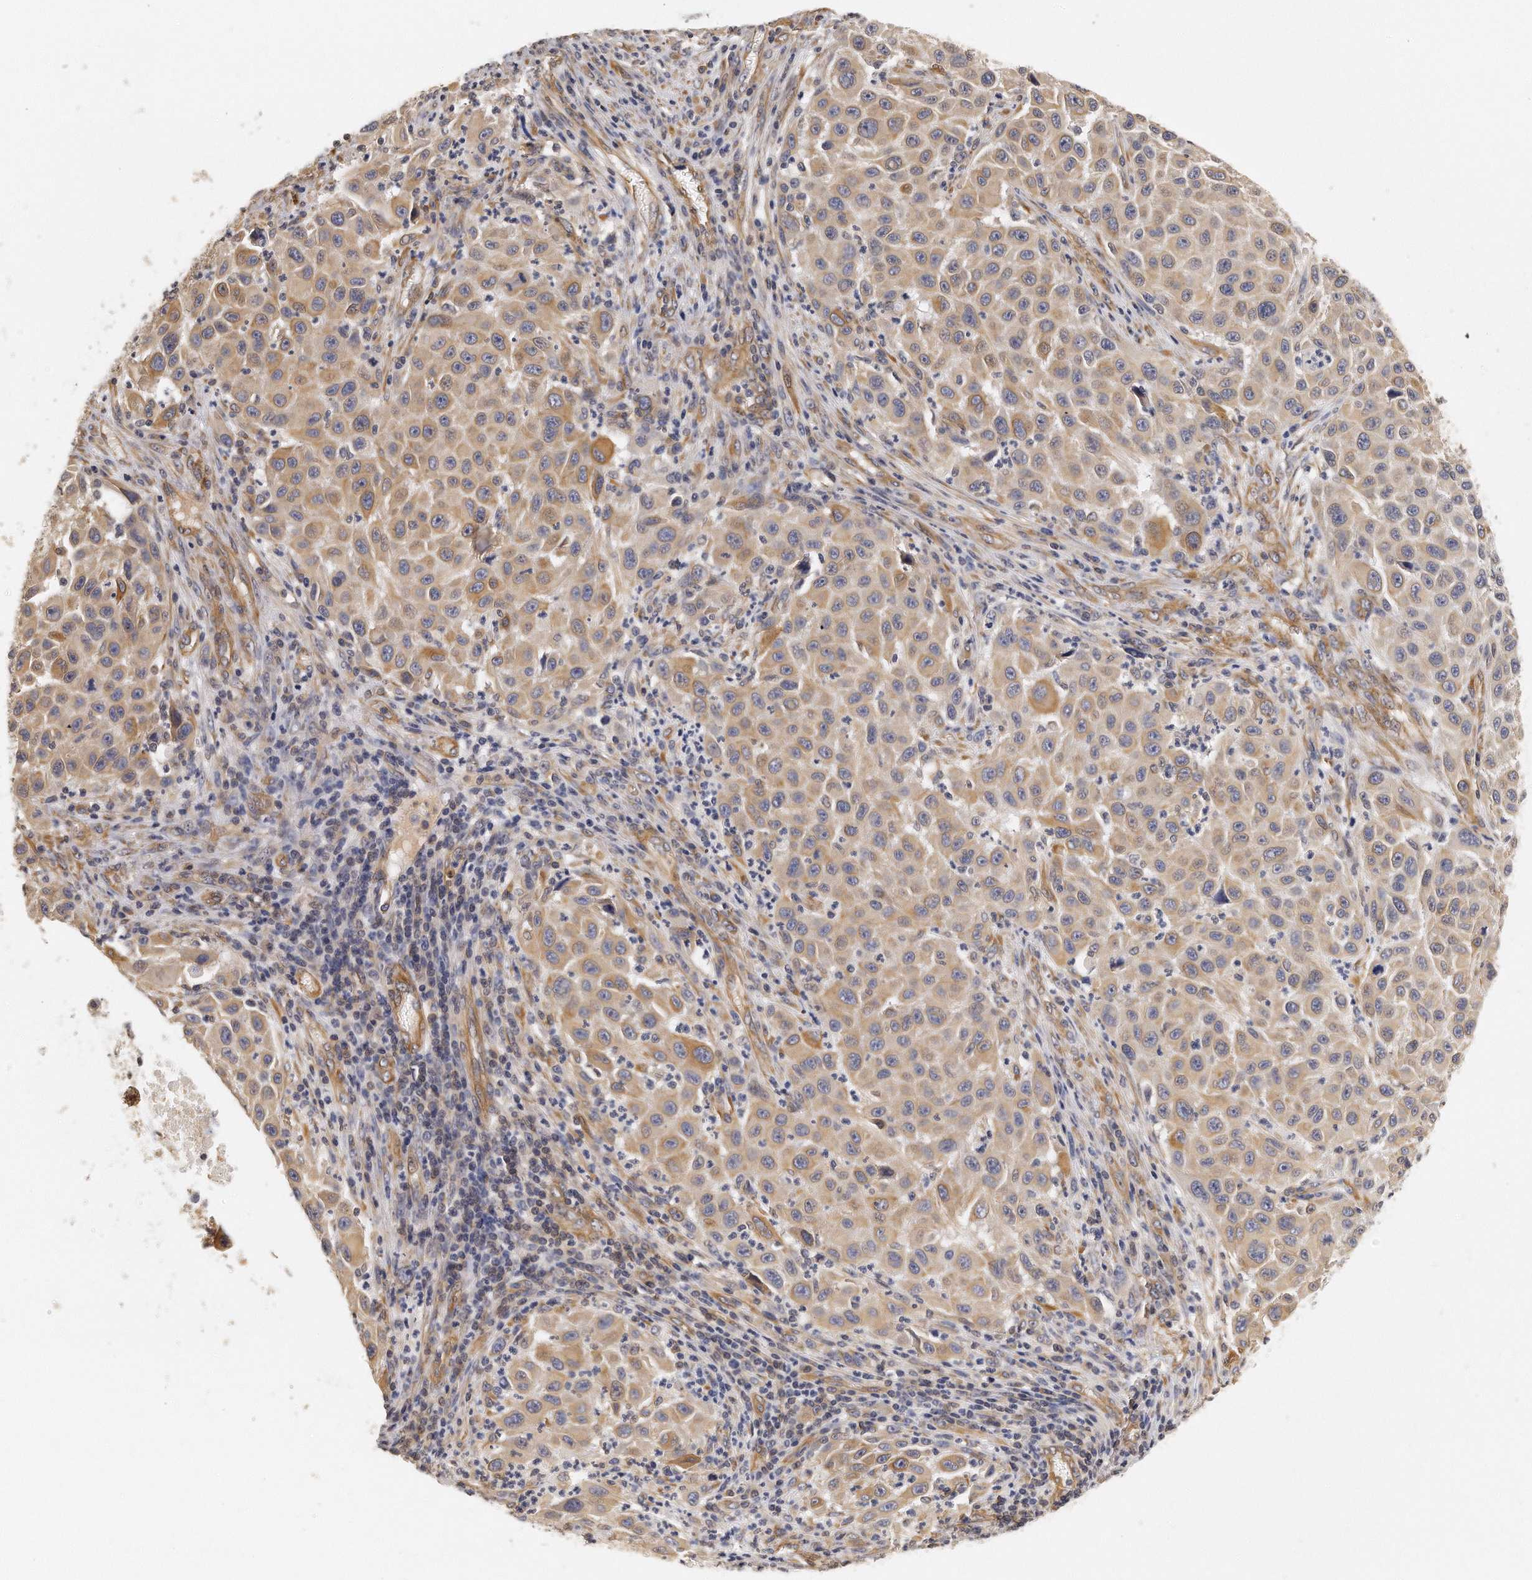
{"staining": {"intensity": "moderate", "quantity": "<25%", "location": "cytoplasmic/membranous"}, "tissue": "melanoma", "cell_type": "Tumor cells", "image_type": "cancer", "snomed": [{"axis": "morphology", "description": "Malignant melanoma, Metastatic site"}, {"axis": "topography", "description": "Lymph node"}], "caption": "This micrograph reveals IHC staining of malignant melanoma (metastatic site), with low moderate cytoplasmic/membranous expression in about <25% of tumor cells.", "gene": "CHST7", "patient": {"sex": "male", "age": 61}}